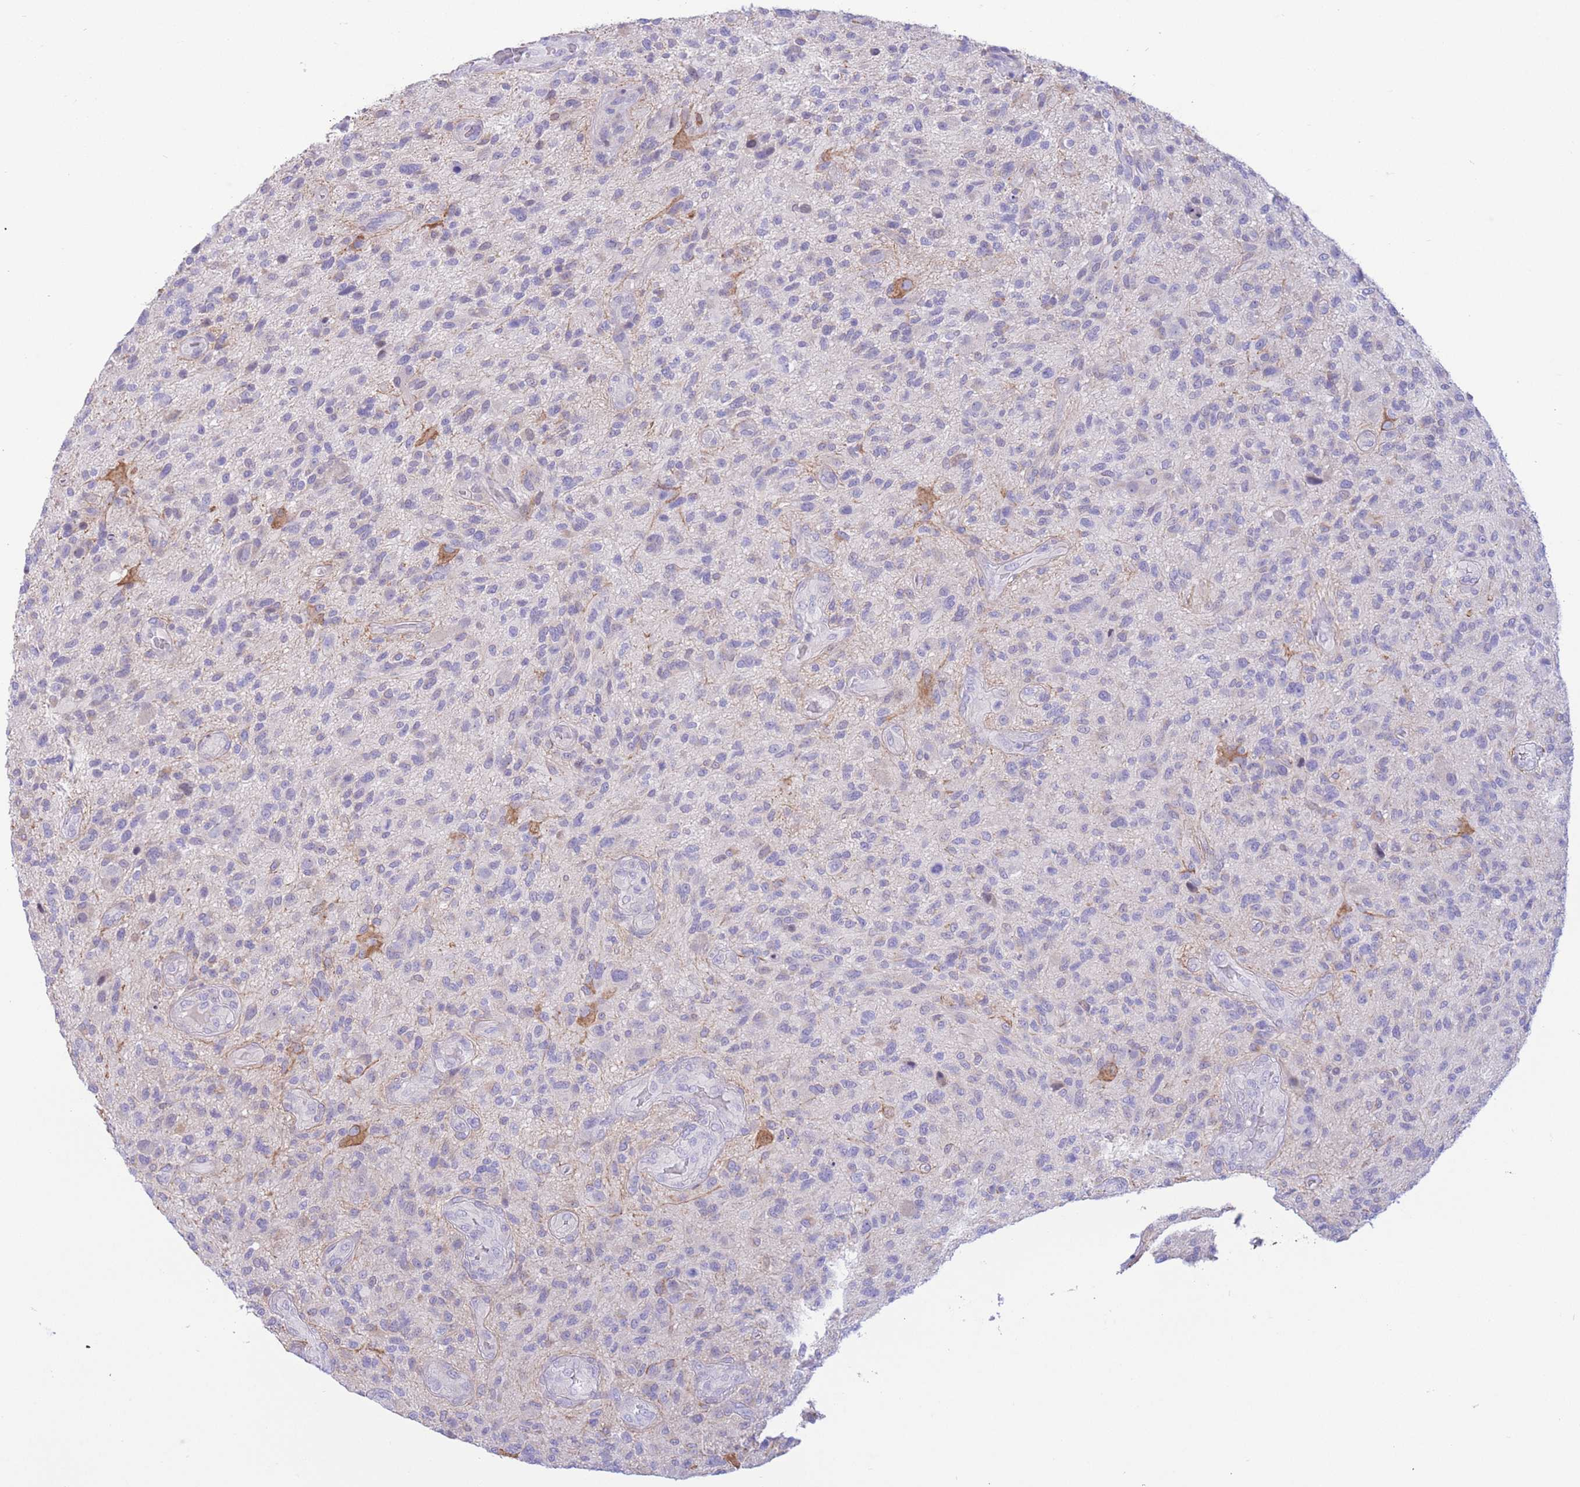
{"staining": {"intensity": "negative", "quantity": "none", "location": "none"}, "tissue": "glioma", "cell_type": "Tumor cells", "image_type": "cancer", "snomed": [{"axis": "morphology", "description": "Glioma, malignant, High grade"}, {"axis": "topography", "description": "Brain"}], "caption": "The photomicrograph shows no staining of tumor cells in malignant glioma (high-grade). Brightfield microscopy of immunohistochemistry stained with DAB (brown) and hematoxylin (blue), captured at high magnification.", "gene": "RPL39L", "patient": {"sex": "male", "age": 47}}